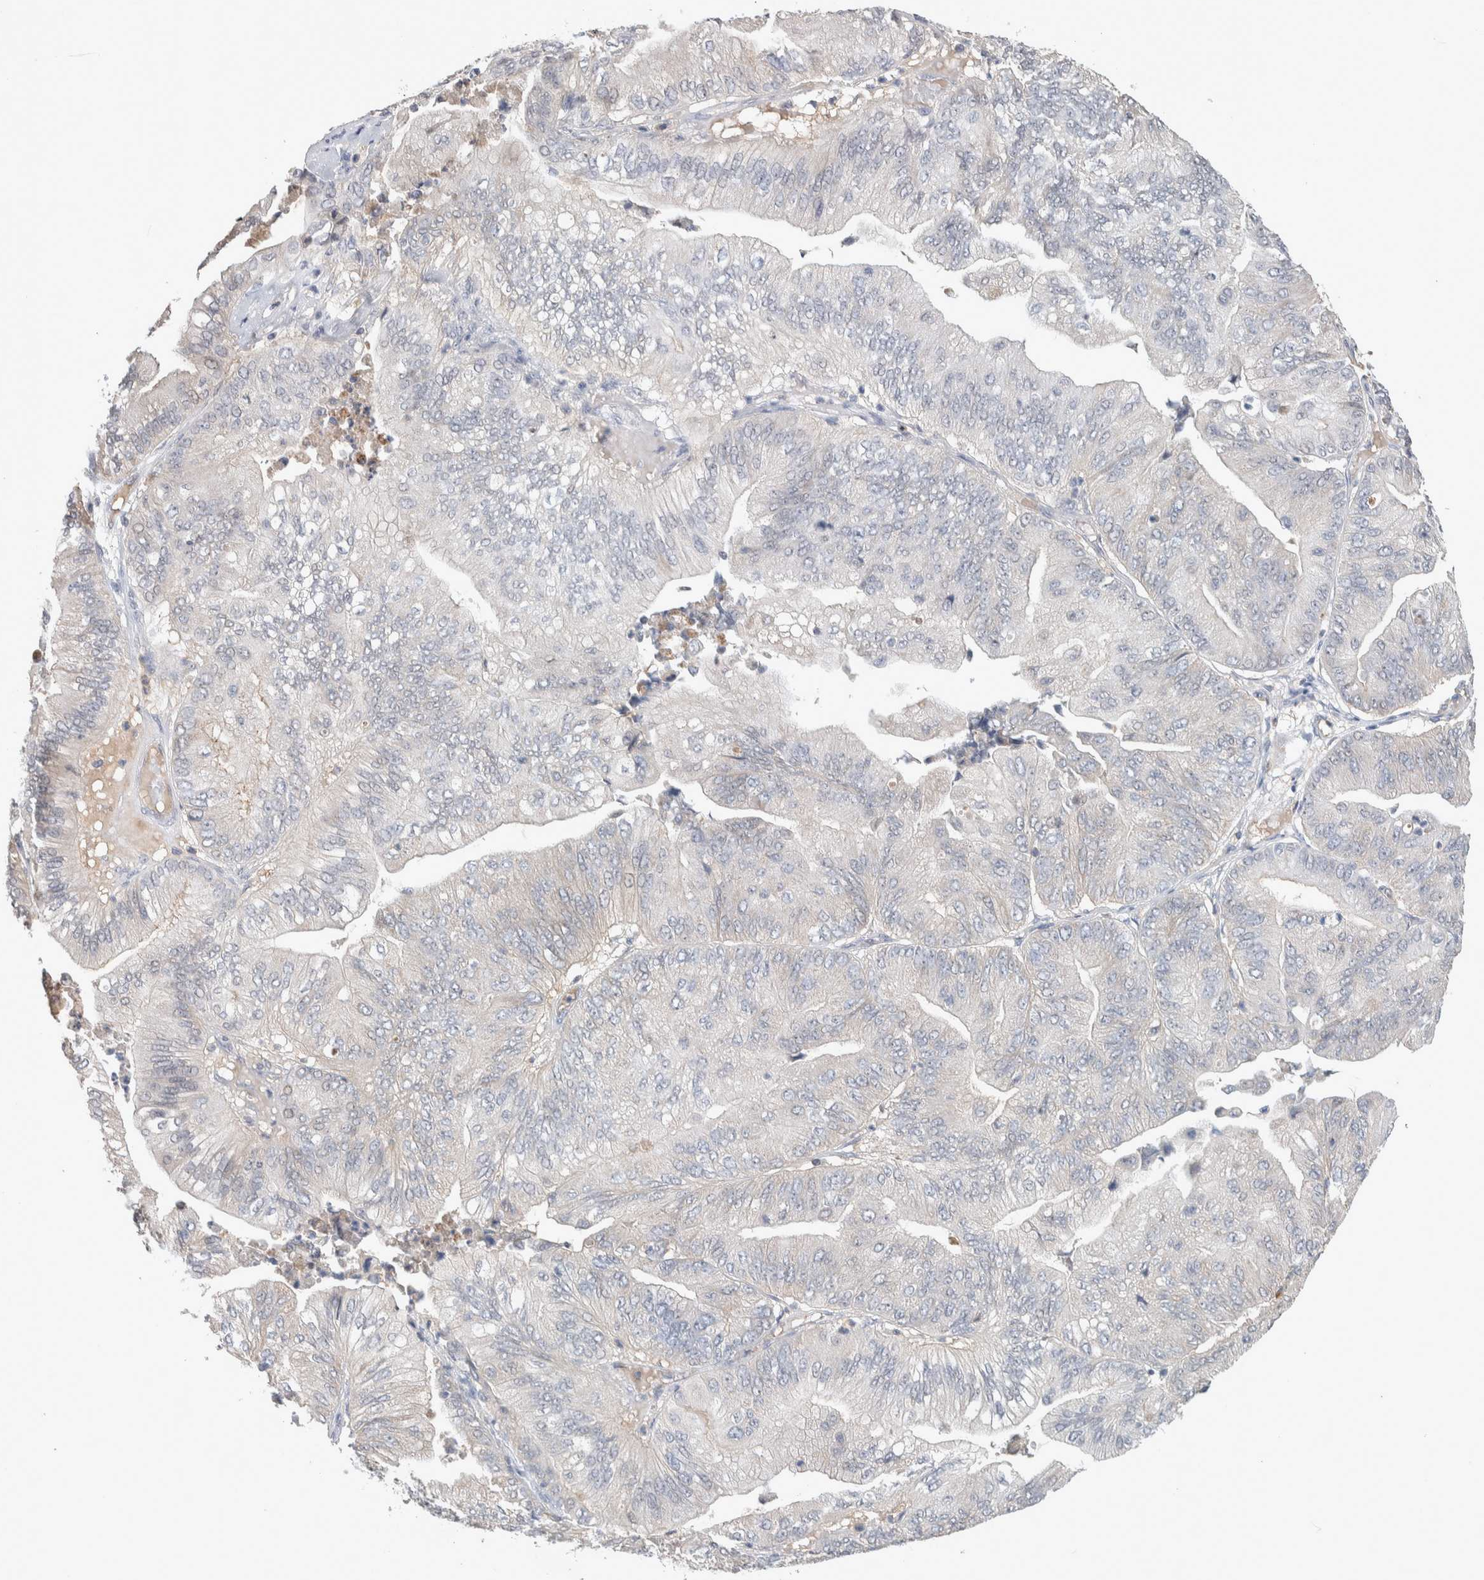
{"staining": {"intensity": "weak", "quantity": "<25%", "location": "cytoplasmic/membranous"}, "tissue": "ovarian cancer", "cell_type": "Tumor cells", "image_type": "cancer", "snomed": [{"axis": "morphology", "description": "Cystadenocarcinoma, mucinous, NOS"}, {"axis": "topography", "description": "Ovary"}], "caption": "This photomicrograph is of ovarian cancer stained with immunohistochemistry (IHC) to label a protein in brown with the nuclei are counter-stained blue. There is no expression in tumor cells.", "gene": "DEPTOR", "patient": {"sex": "female", "age": 61}}